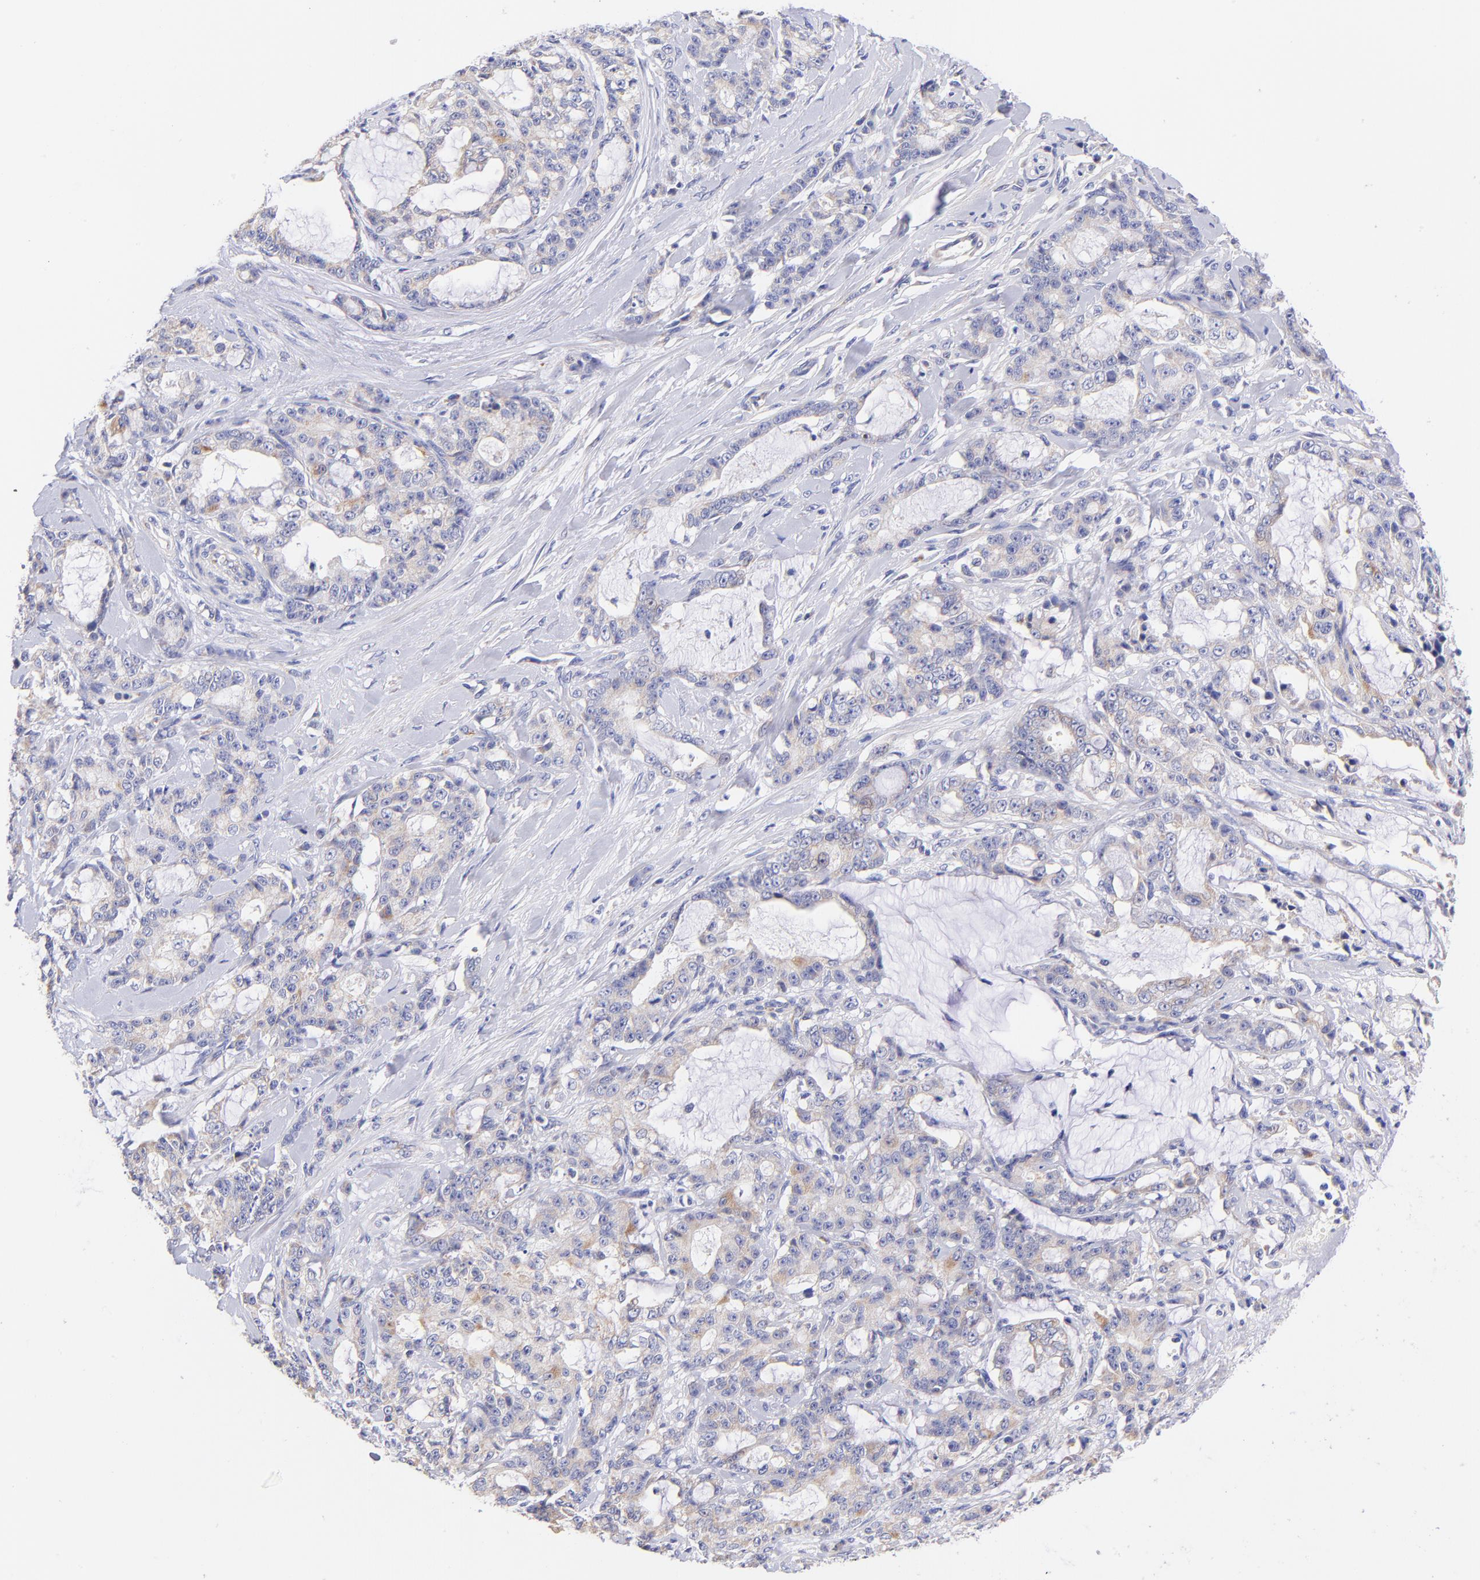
{"staining": {"intensity": "weak", "quantity": "25%-75%", "location": "cytoplasmic/membranous"}, "tissue": "pancreatic cancer", "cell_type": "Tumor cells", "image_type": "cancer", "snomed": [{"axis": "morphology", "description": "Adenocarcinoma, NOS"}, {"axis": "topography", "description": "Pancreas"}], "caption": "The image displays immunohistochemical staining of pancreatic cancer (adenocarcinoma). There is weak cytoplasmic/membranous positivity is seen in approximately 25%-75% of tumor cells.", "gene": "NDUFB7", "patient": {"sex": "female", "age": 73}}